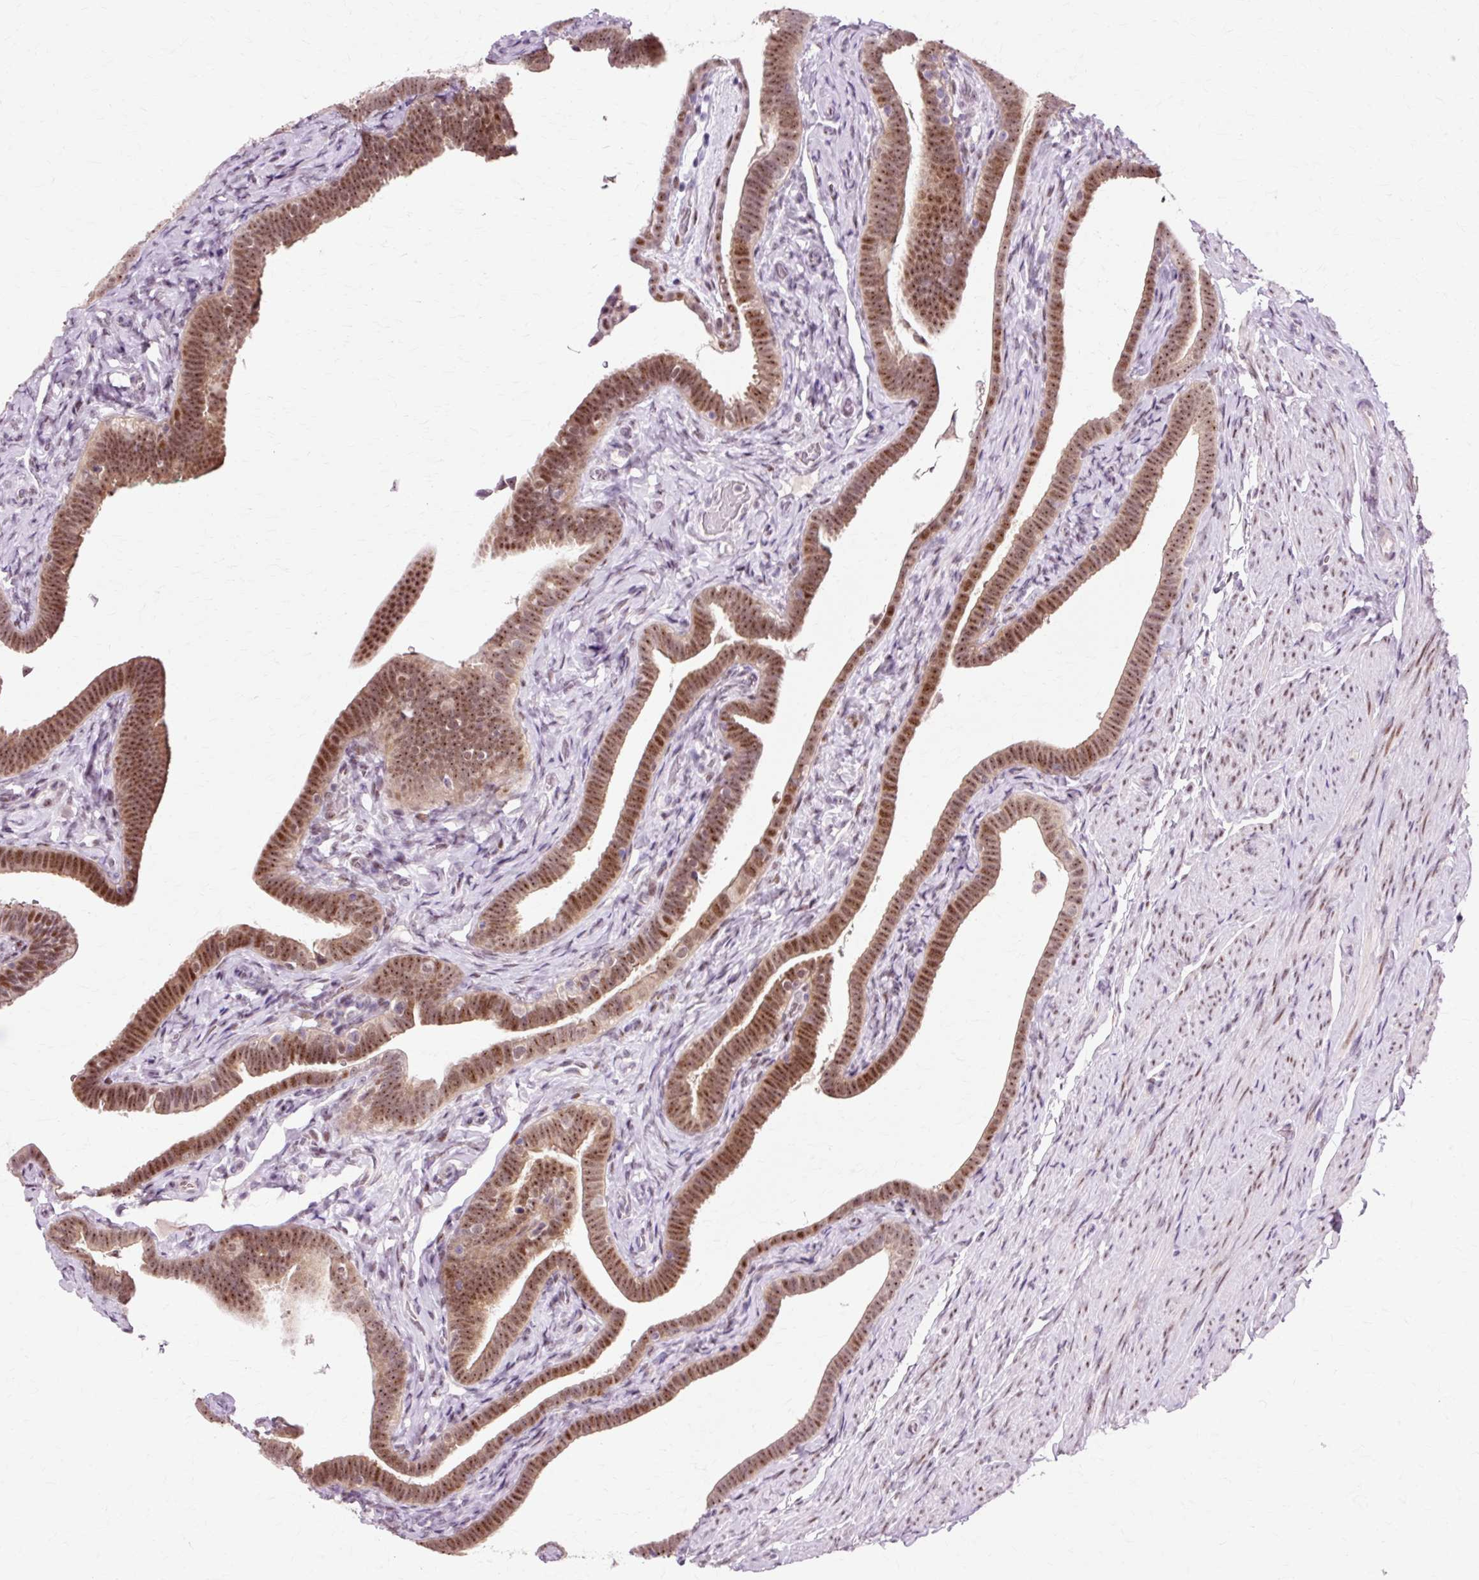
{"staining": {"intensity": "strong", "quantity": ">75%", "location": "cytoplasmic/membranous,nuclear"}, "tissue": "fallopian tube", "cell_type": "Glandular cells", "image_type": "normal", "snomed": [{"axis": "morphology", "description": "Normal tissue, NOS"}, {"axis": "topography", "description": "Fallopian tube"}], "caption": "About >75% of glandular cells in normal fallopian tube exhibit strong cytoplasmic/membranous,nuclear protein expression as visualized by brown immunohistochemical staining.", "gene": "MACROD2", "patient": {"sex": "female", "age": 69}}